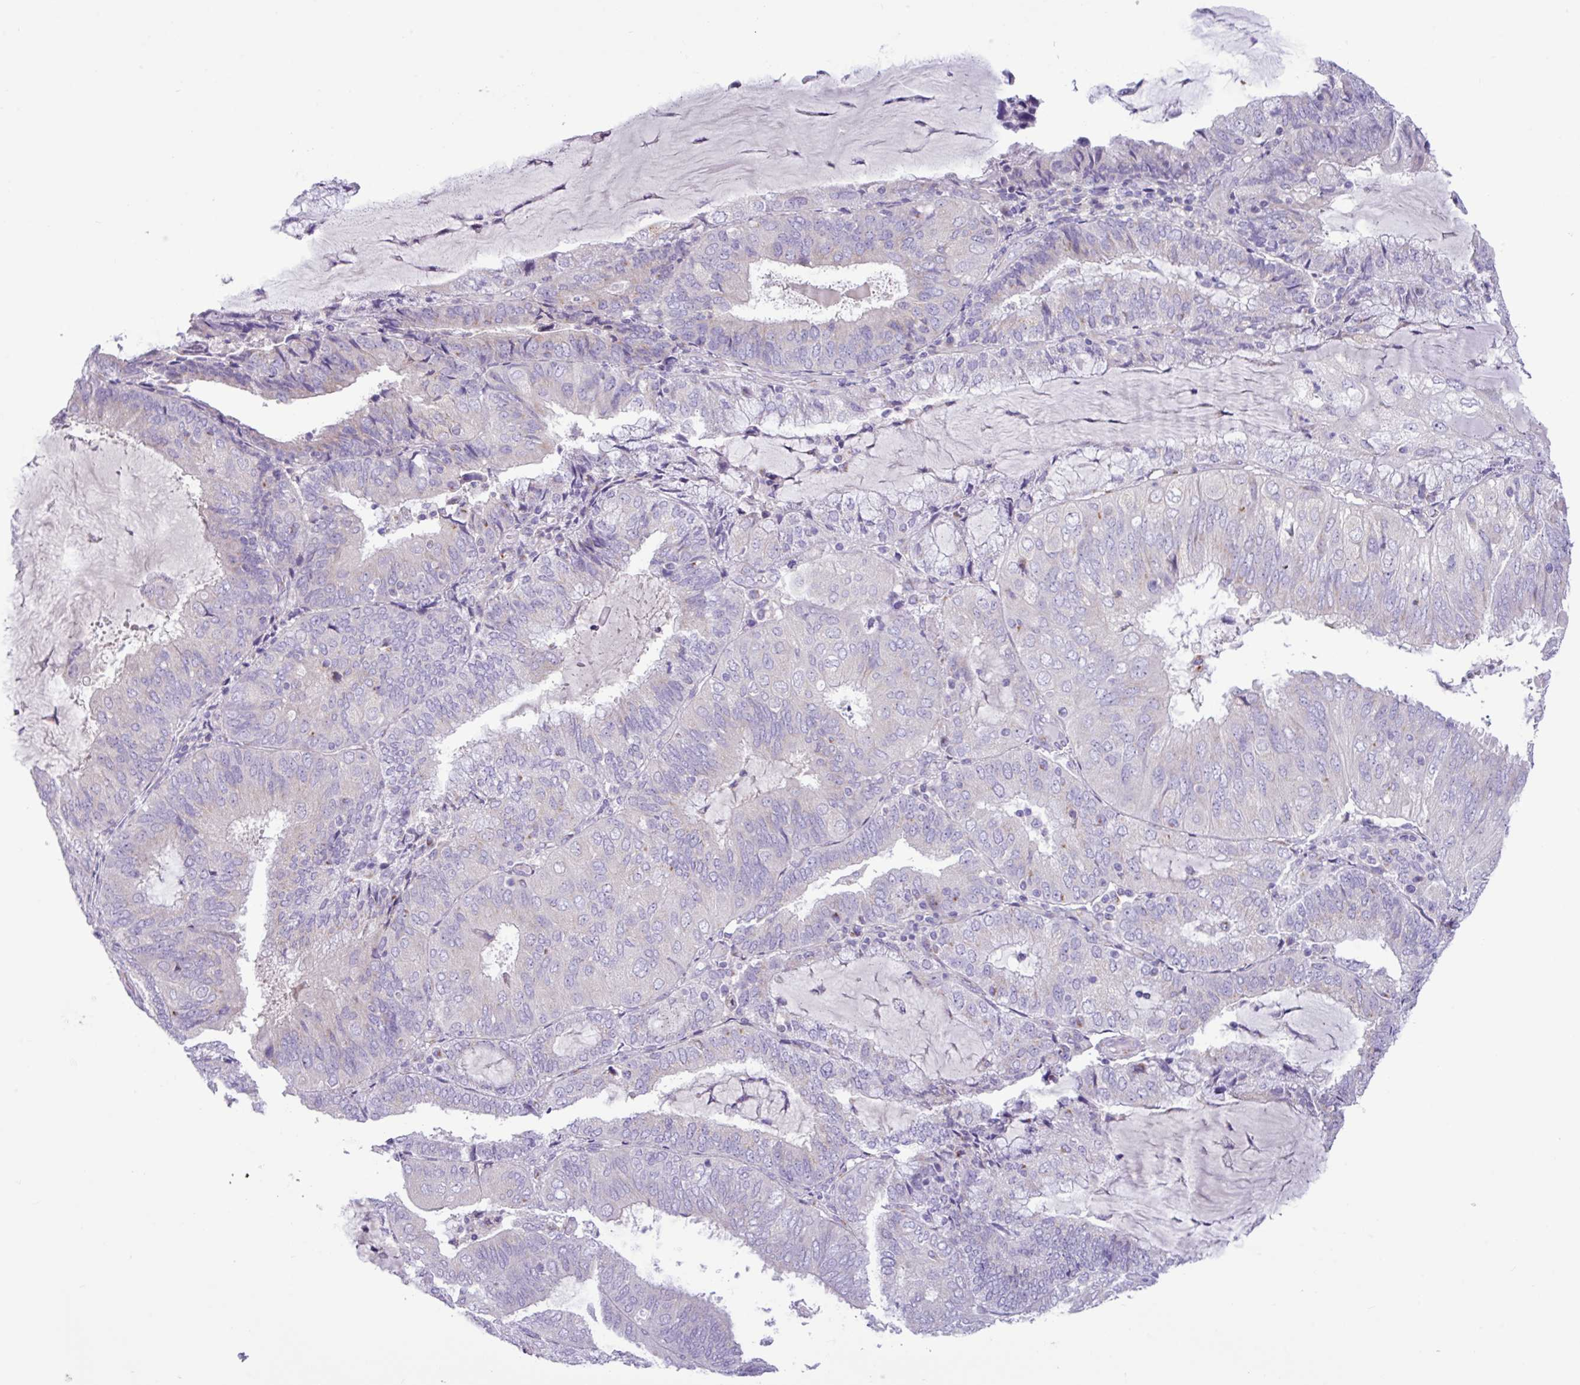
{"staining": {"intensity": "negative", "quantity": "none", "location": "none"}, "tissue": "endometrial cancer", "cell_type": "Tumor cells", "image_type": "cancer", "snomed": [{"axis": "morphology", "description": "Adenocarcinoma, NOS"}, {"axis": "topography", "description": "Endometrium"}], "caption": "DAB (3,3'-diaminobenzidine) immunohistochemical staining of endometrial adenocarcinoma reveals no significant expression in tumor cells.", "gene": "STIMATE", "patient": {"sex": "female", "age": 81}}